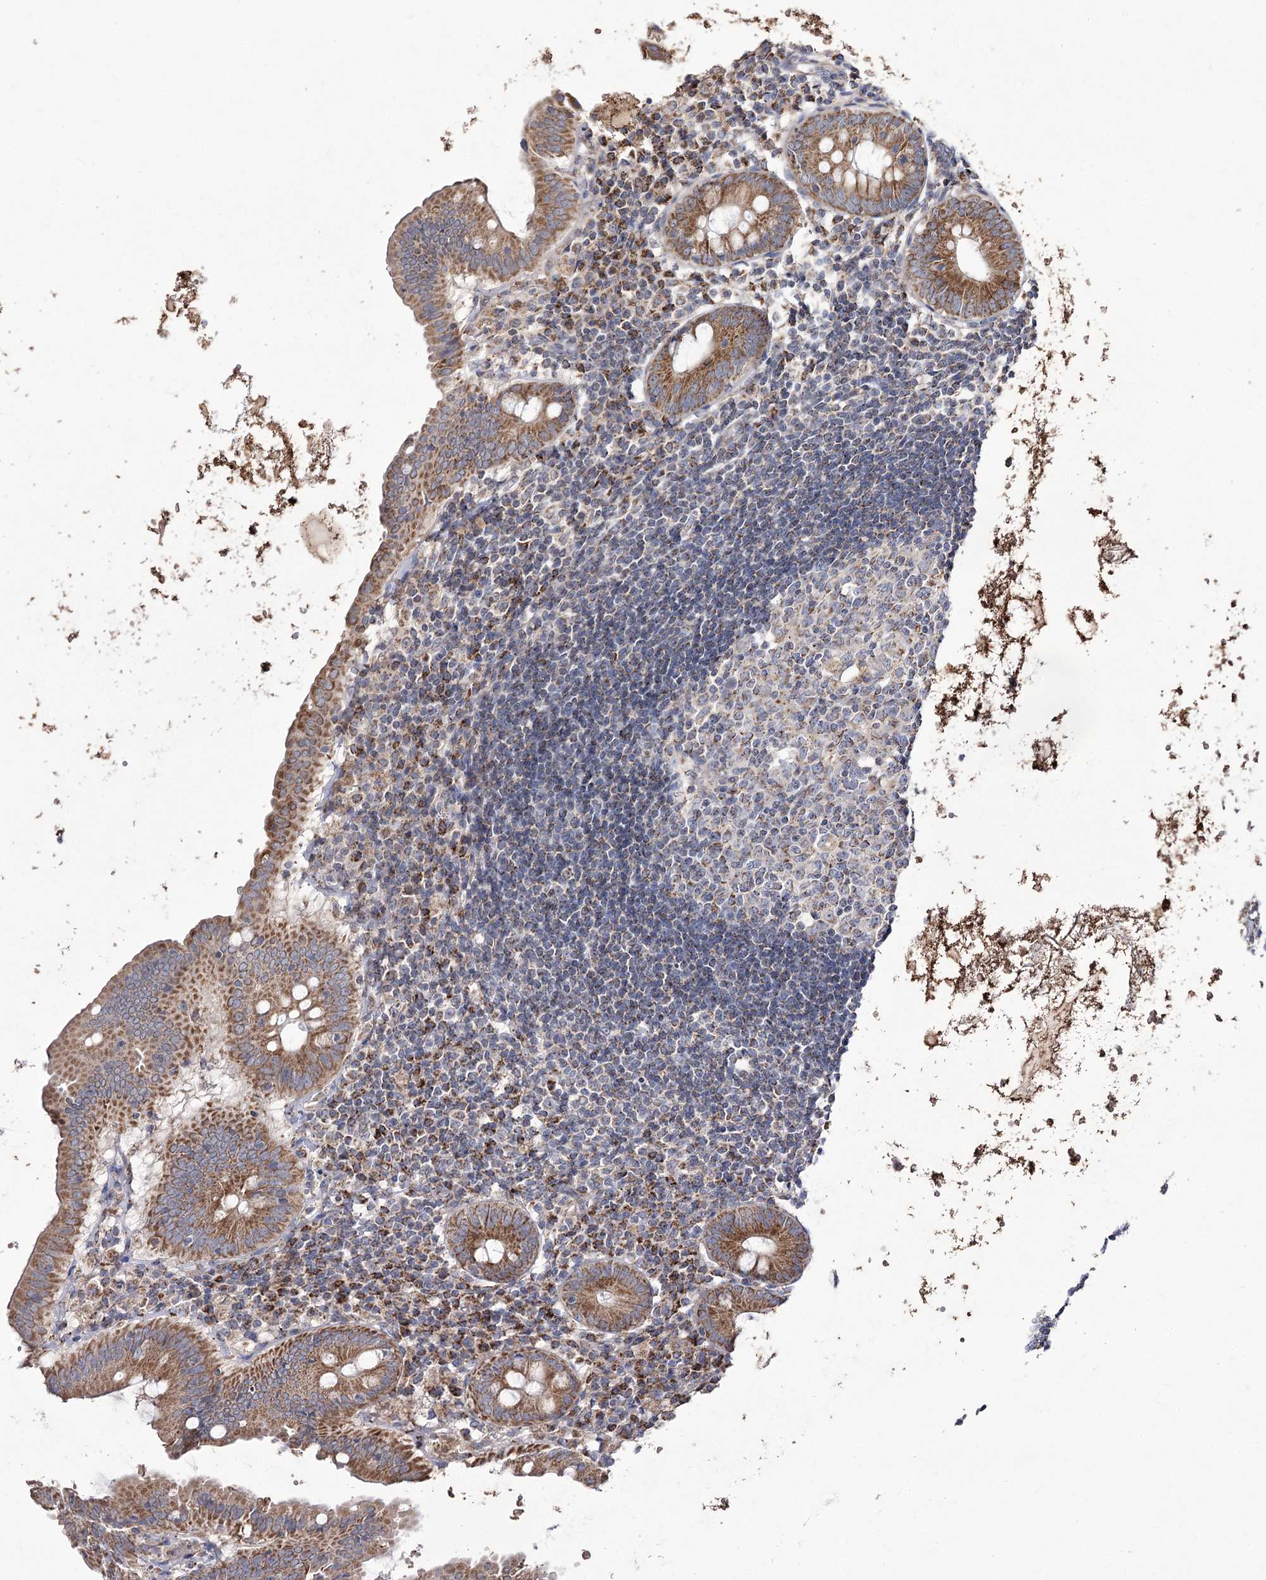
{"staining": {"intensity": "moderate", "quantity": ">75%", "location": "cytoplasmic/membranous"}, "tissue": "appendix", "cell_type": "Glandular cells", "image_type": "normal", "snomed": [{"axis": "morphology", "description": "Normal tissue, NOS"}, {"axis": "topography", "description": "Appendix"}], "caption": "IHC micrograph of unremarkable human appendix stained for a protein (brown), which reveals medium levels of moderate cytoplasmic/membranous staining in approximately >75% of glandular cells.", "gene": "NADK2", "patient": {"sex": "female", "age": 54}}